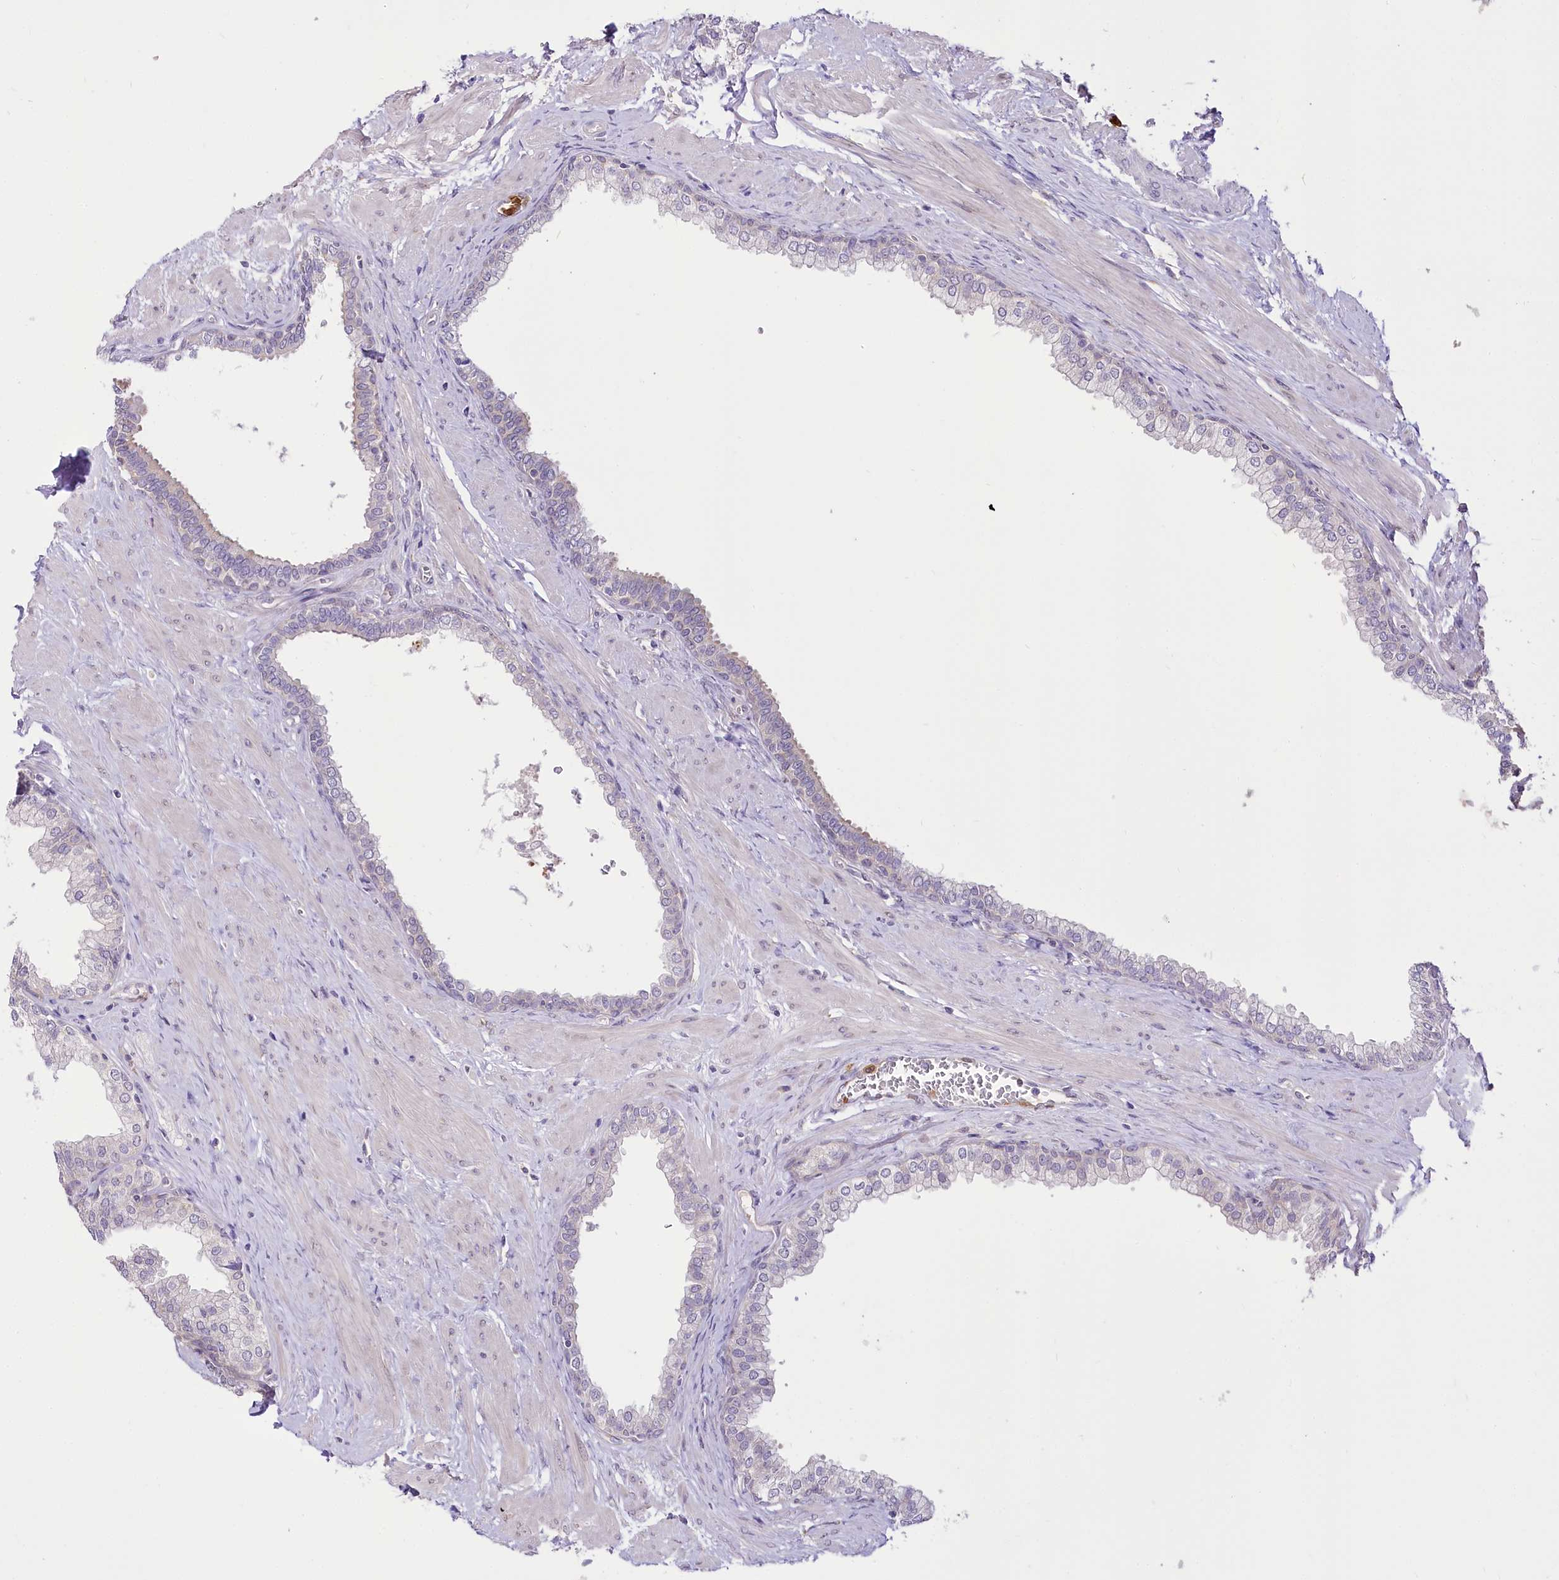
{"staining": {"intensity": "negative", "quantity": "none", "location": "none"}, "tissue": "prostate", "cell_type": "Glandular cells", "image_type": "normal", "snomed": [{"axis": "morphology", "description": "Normal tissue, NOS"}, {"axis": "morphology", "description": "Urothelial carcinoma, Low grade"}, {"axis": "topography", "description": "Urinary bladder"}, {"axis": "topography", "description": "Prostate"}], "caption": "Immunohistochemistry (IHC) photomicrograph of normal human prostate stained for a protein (brown), which exhibits no expression in glandular cells.", "gene": "DPYD", "patient": {"sex": "male", "age": 60}}